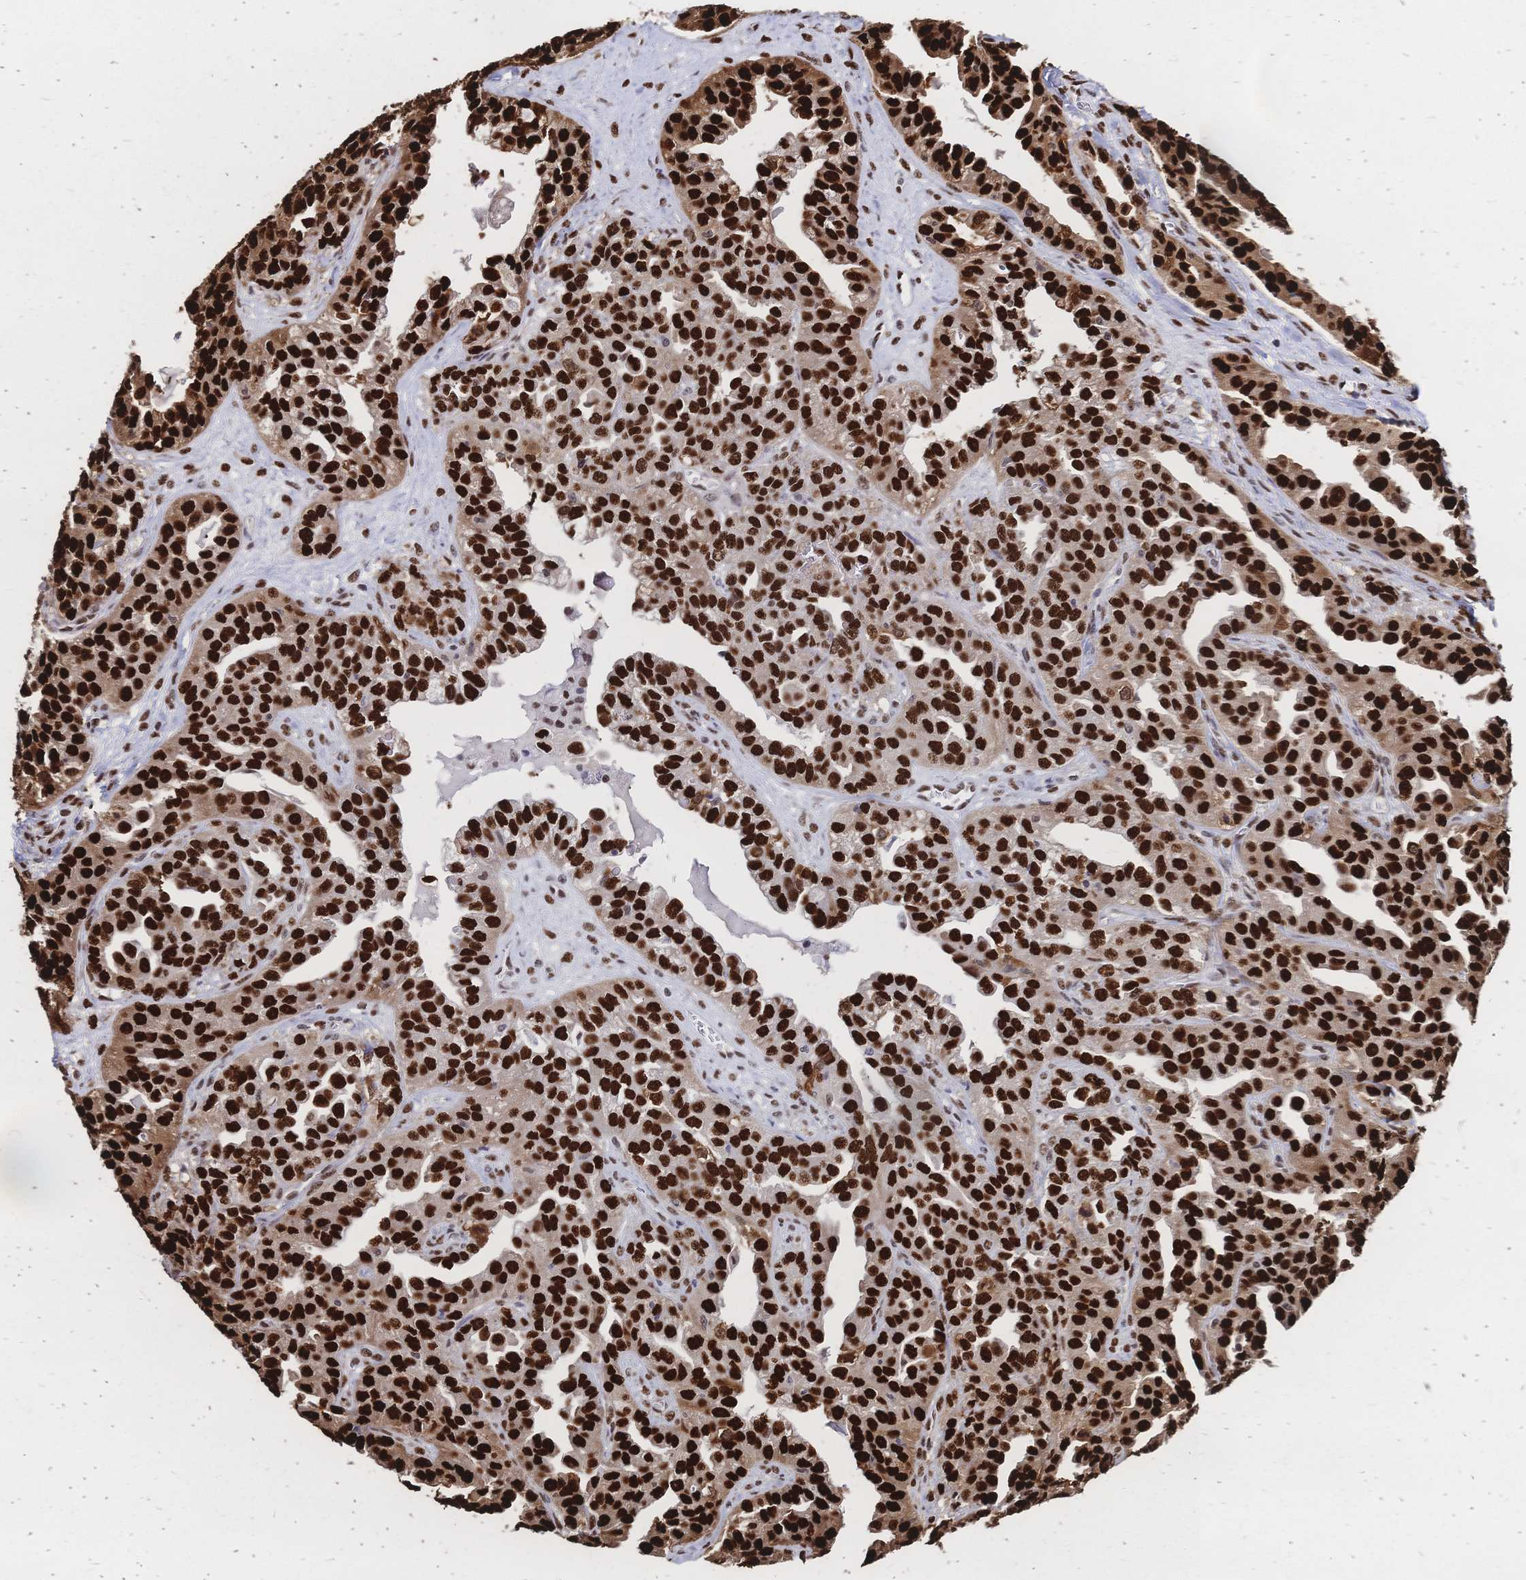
{"staining": {"intensity": "strong", "quantity": ">75%", "location": "nuclear"}, "tissue": "ovarian cancer", "cell_type": "Tumor cells", "image_type": "cancer", "snomed": [{"axis": "morphology", "description": "Cystadenocarcinoma, serous, NOS"}, {"axis": "topography", "description": "Ovary"}], "caption": "Ovarian cancer stained with a protein marker demonstrates strong staining in tumor cells.", "gene": "HDGF", "patient": {"sex": "female", "age": 75}}